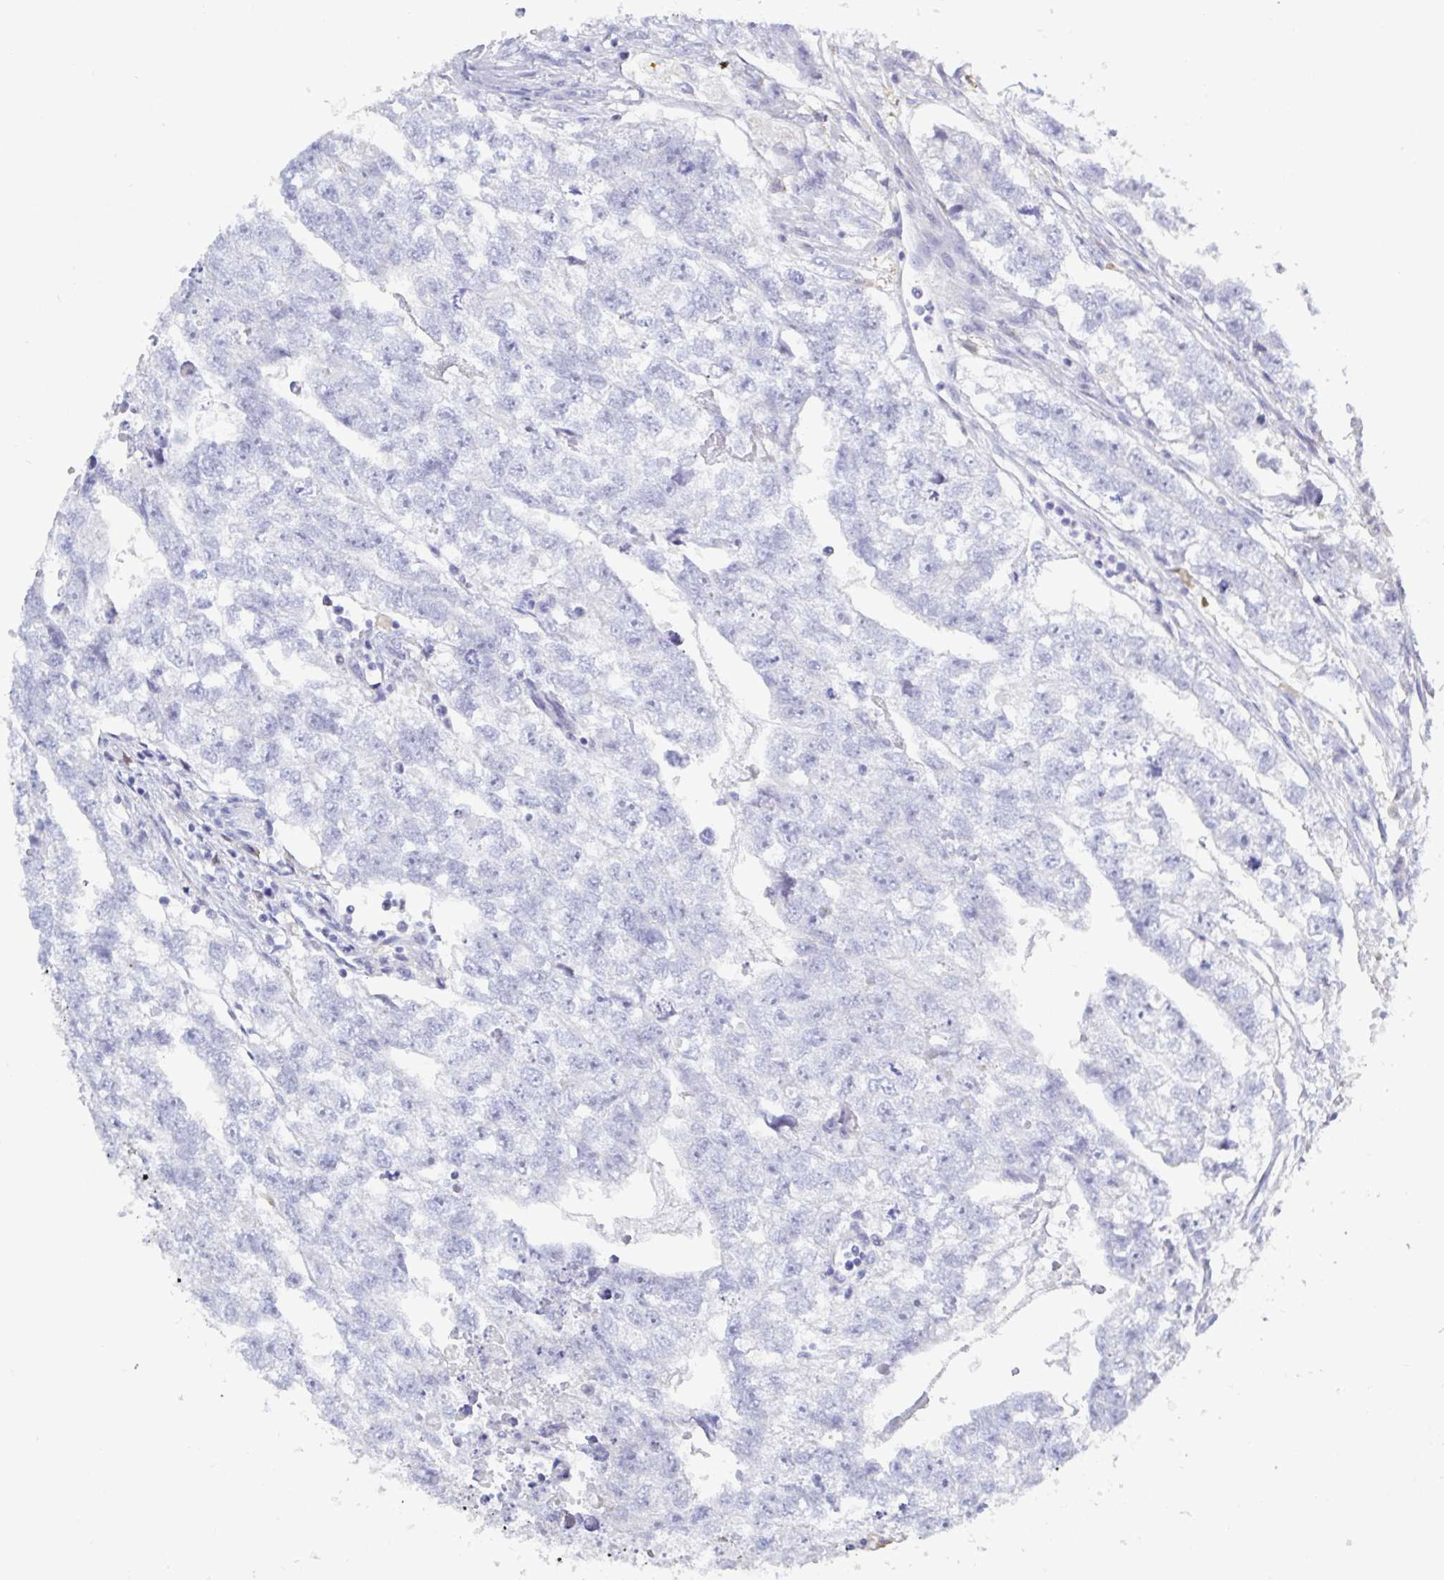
{"staining": {"intensity": "negative", "quantity": "none", "location": "none"}, "tissue": "testis cancer", "cell_type": "Tumor cells", "image_type": "cancer", "snomed": [{"axis": "morphology", "description": "Carcinoma, Embryonal, NOS"}, {"axis": "morphology", "description": "Teratoma, malignant, NOS"}, {"axis": "topography", "description": "Testis"}], "caption": "The immunohistochemistry (IHC) photomicrograph has no significant expression in tumor cells of testis cancer (embryonal carcinoma) tissue. (DAB (3,3'-diaminobenzidine) immunohistochemistry visualized using brightfield microscopy, high magnification).", "gene": "OR2A4", "patient": {"sex": "male", "age": 44}}